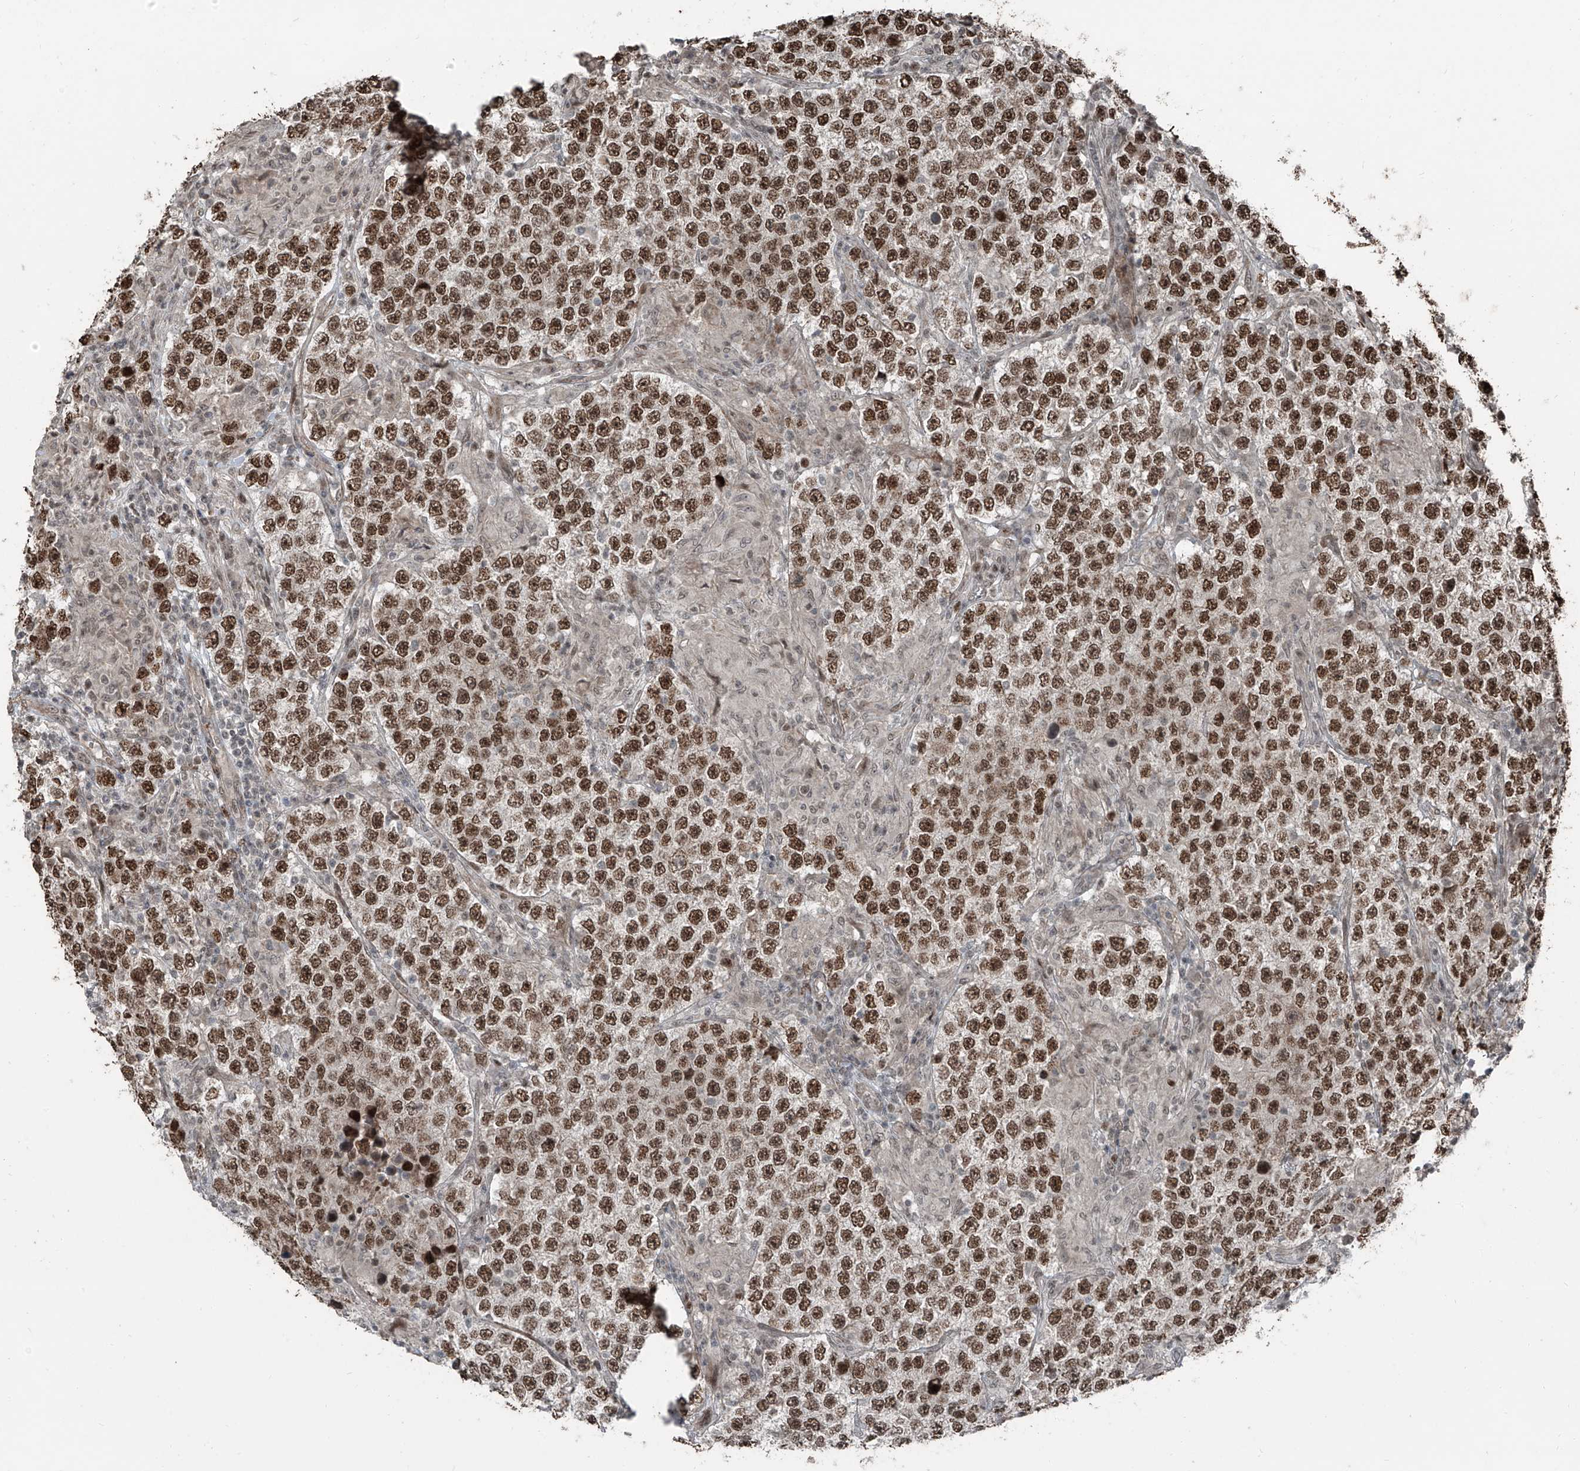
{"staining": {"intensity": "strong", "quantity": ">75%", "location": "nuclear"}, "tissue": "testis cancer", "cell_type": "Tumor cells", "image_type": "cancer", "snomed": [{"axis": "morphology", "description": "Normal tissue, NOS"}, {"axis": "morphology", "description": "Urothelial carcinoma, High grade"}, {"axis": "morphology", "description": "Seminoma, NOS"}, {"axis": "morphology", "description": "Carcinoma, Embryonal, NOS"}, {"axis": "topography", "description": "Urinary bladder"}, {"axis": "topography", "description": "Testis"}], "caption": "Brown immunohistochemical staining in testis cancer demonstrates strong nuclear expression in about >75% of tumor cells. Immunohistochemistry (ihc) stains the protein in brown and the nuclei are stained blue.", "gene": "ZNF570", "patient": {"sex": "male", "age": 41}}